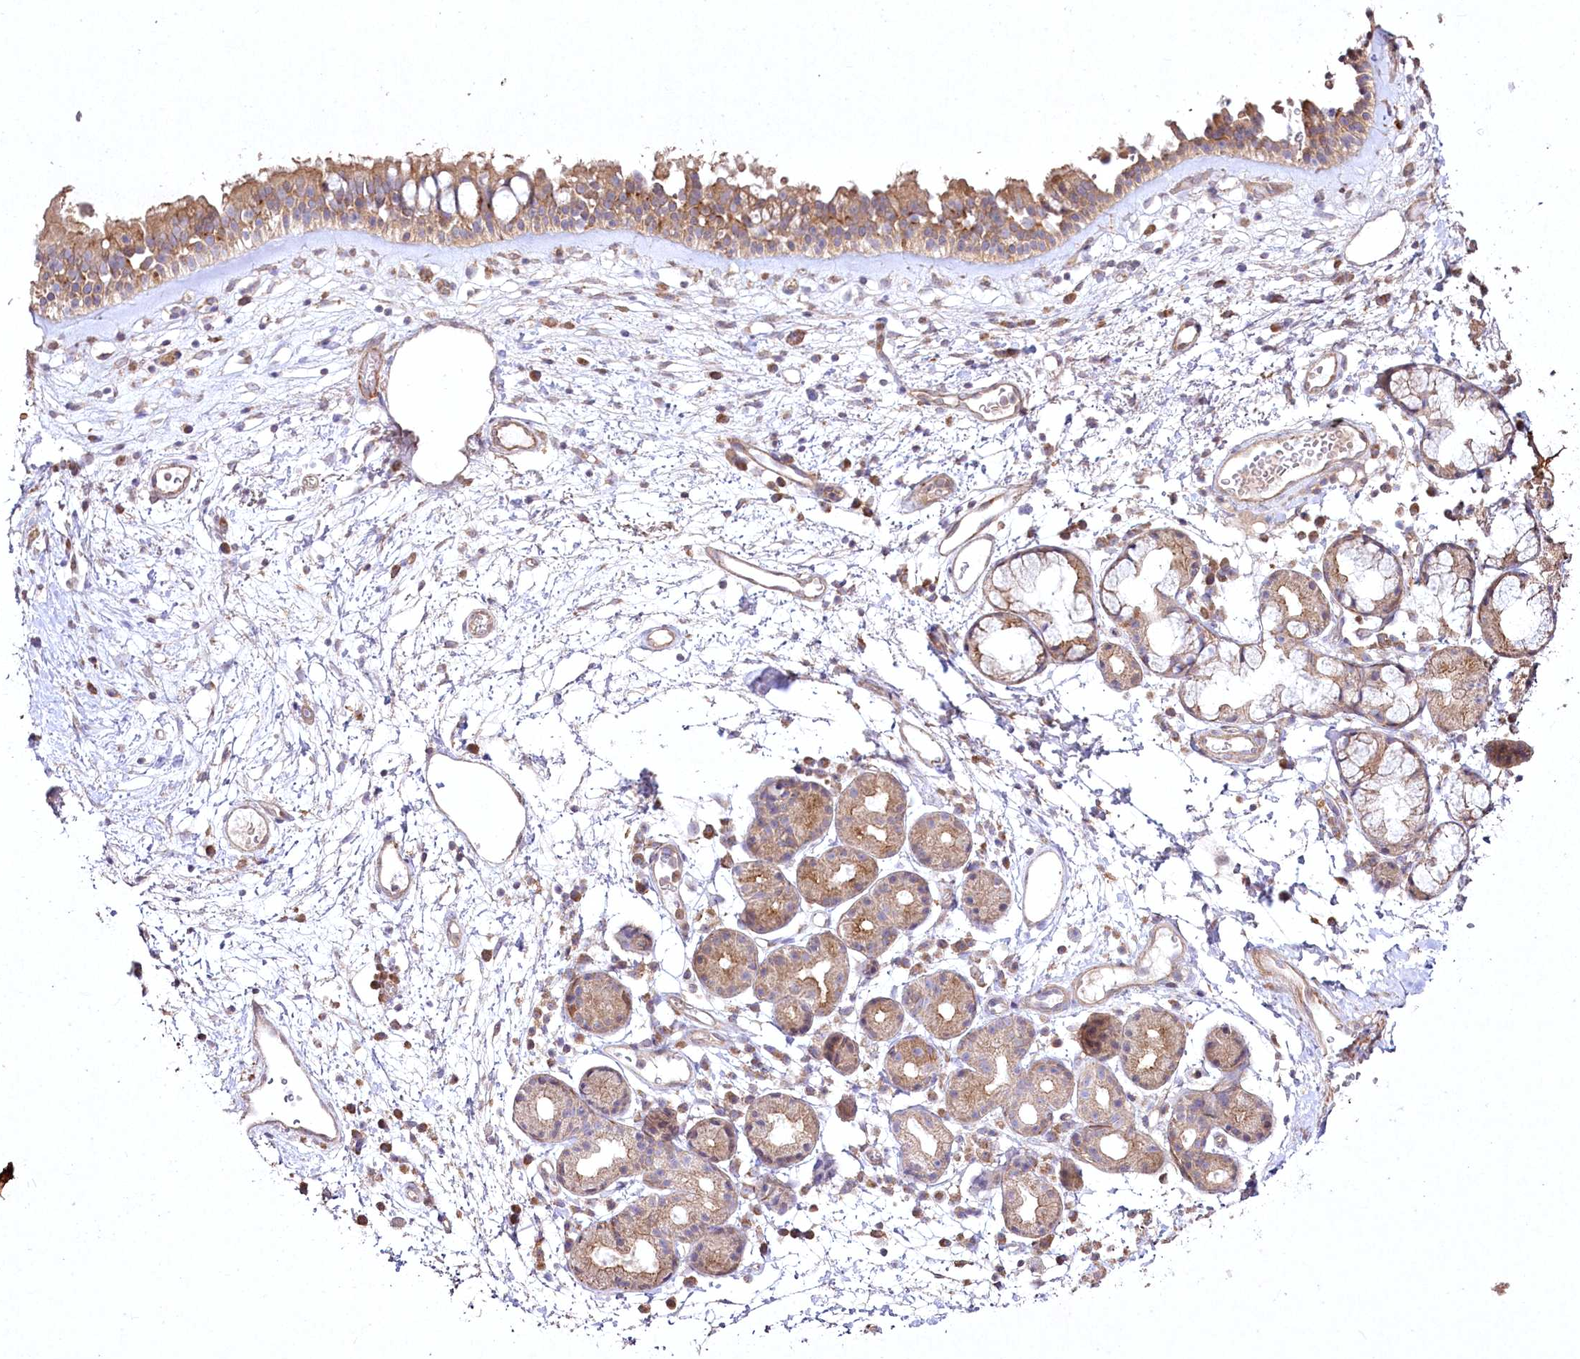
{"staining": {"intensity": "moderate", "quantity": ">75%", "location": "cytoplasmic/membranous"}, "tissue": "nasopharynx", "cell_type": "Respiratory epithelial cells", "image_type": "normal", "snomed": [{"axis": "morphology", "description": "Normal tissue, NOS"}, {"axis": "morphology", "description": "Inflammation, NOS"}, {"axis": "topography", "description": "Nasopharynx"}], "caption": "The immunohistochemical stain shows moderate cytoplasmic/membranous staining in respiratory epithelial cells of normal nasopharynx.", "gene": "SH3TC1", "patient": {"sex": "male", "age": 70}}